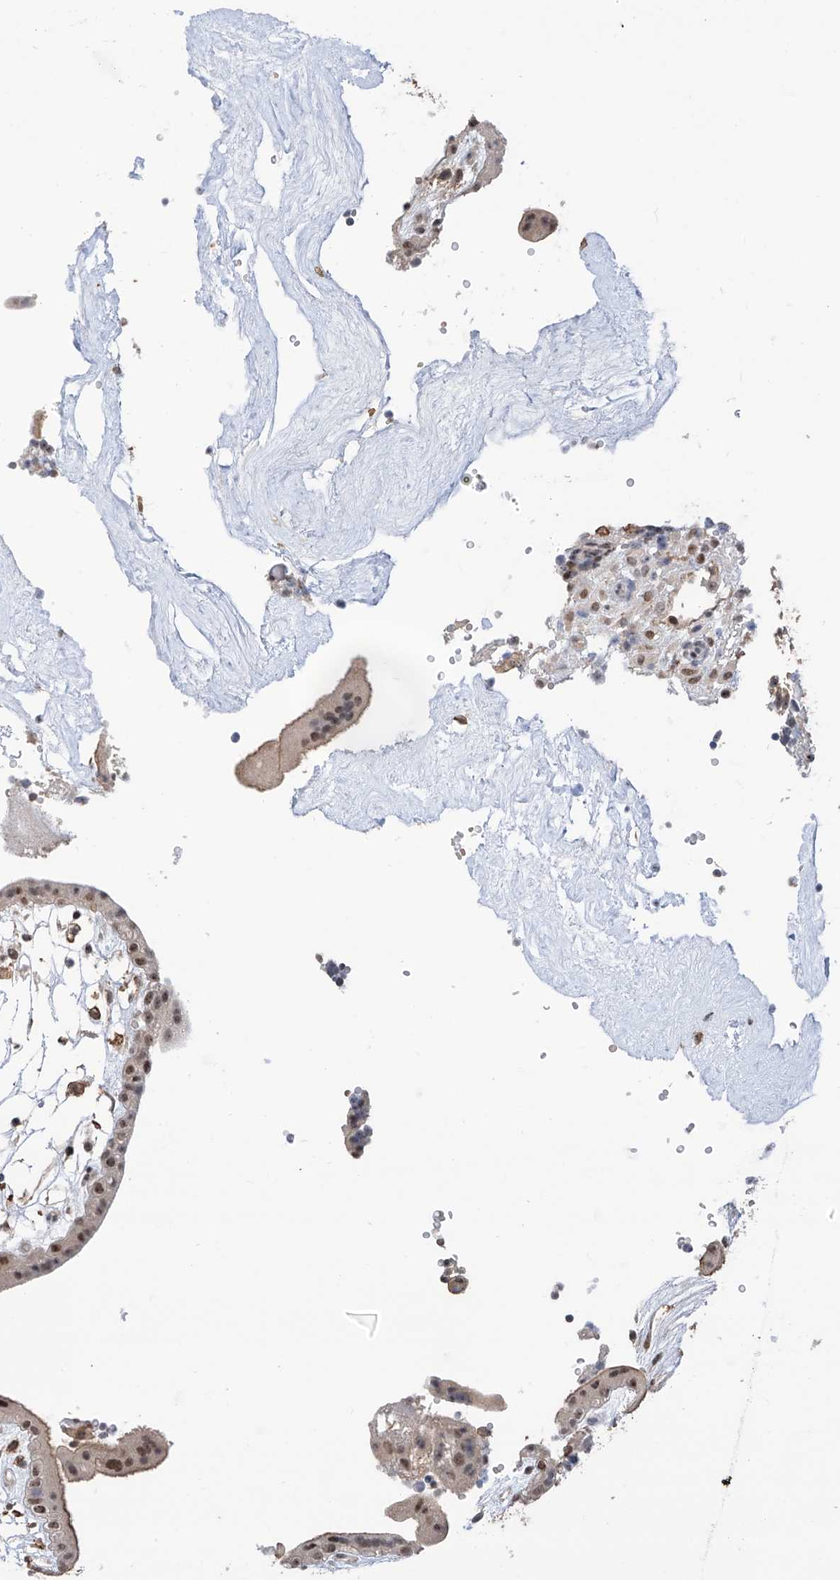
{"staining": {"intensity": "moderate", "quantity": "25%-75%", "location": "nuclear"}, "tissue": "placenta", "cell_type": "Trophoblastic cells", "image_type": "normal", "snomed": [{"axis": "morphology", "description": "Normal tissue, NOS"}, {"axis": "topography", "description": "Placenta"}], "caption": "Immunohistochemical staining of unremarkable human placenta displays moderate nuclear protein positivity in about 25%-75% of trophoblastic cells.", "gene": "C1orf131", "patient": {"sex": "female", "age": 18}}